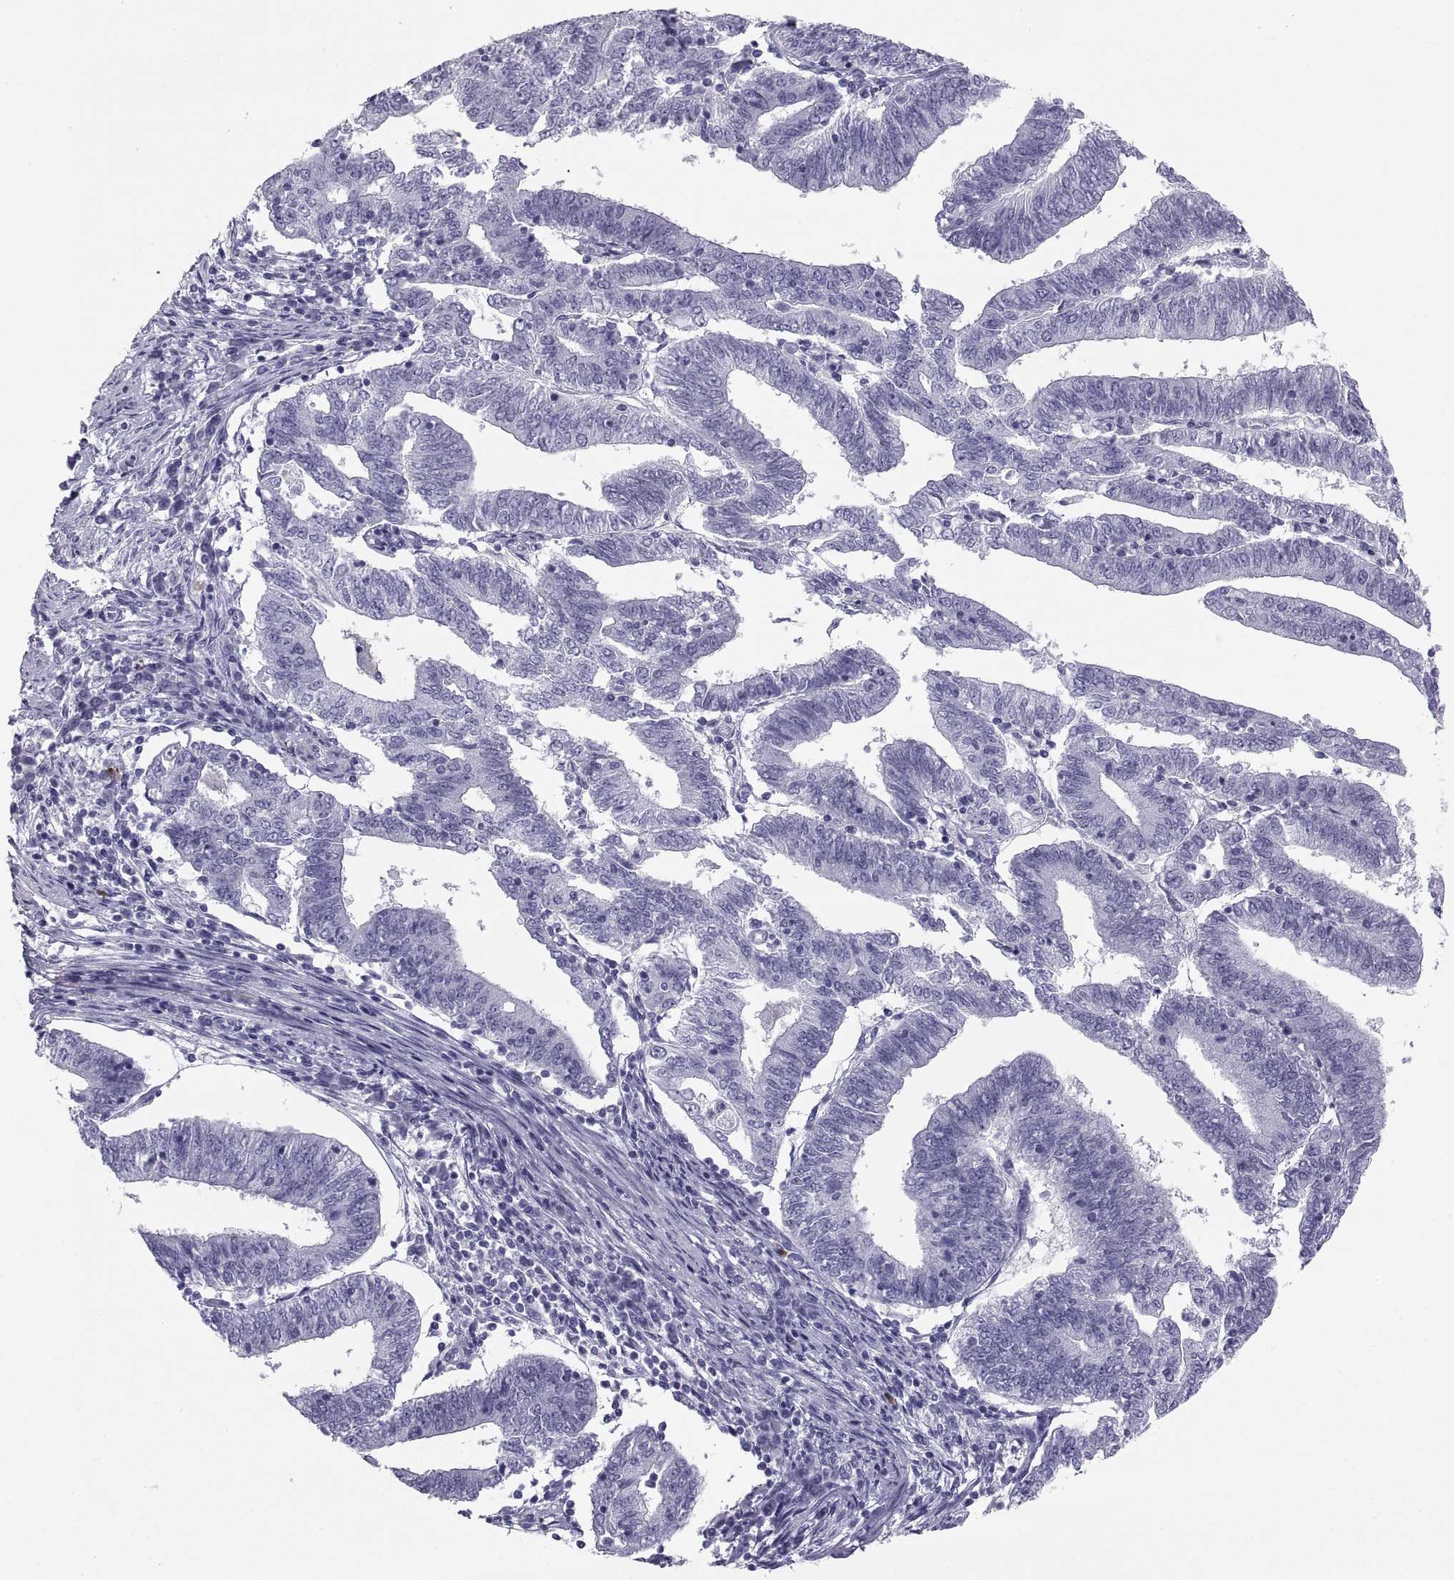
{"staining": {"intensity": "negative", "quantity": "none", "location": "none"}, "tissue": "endometrial cancer", "cell_type": "Tumor cells", "image_type": "cancer", "snomed": [{"axis": "morphology", "description": "Adenocarcinoma, NOS"}, {"axis": "topography", "description": "Endometrium"}], "caption": "DAB (3,3'-diaminobenzidine) immunohistochemical staining of human endometrial adenocarcinoma shows no significant positivity in tumor cells.", "gene": "CT47A10", "patient": {"sex": "female", "age": 82}}